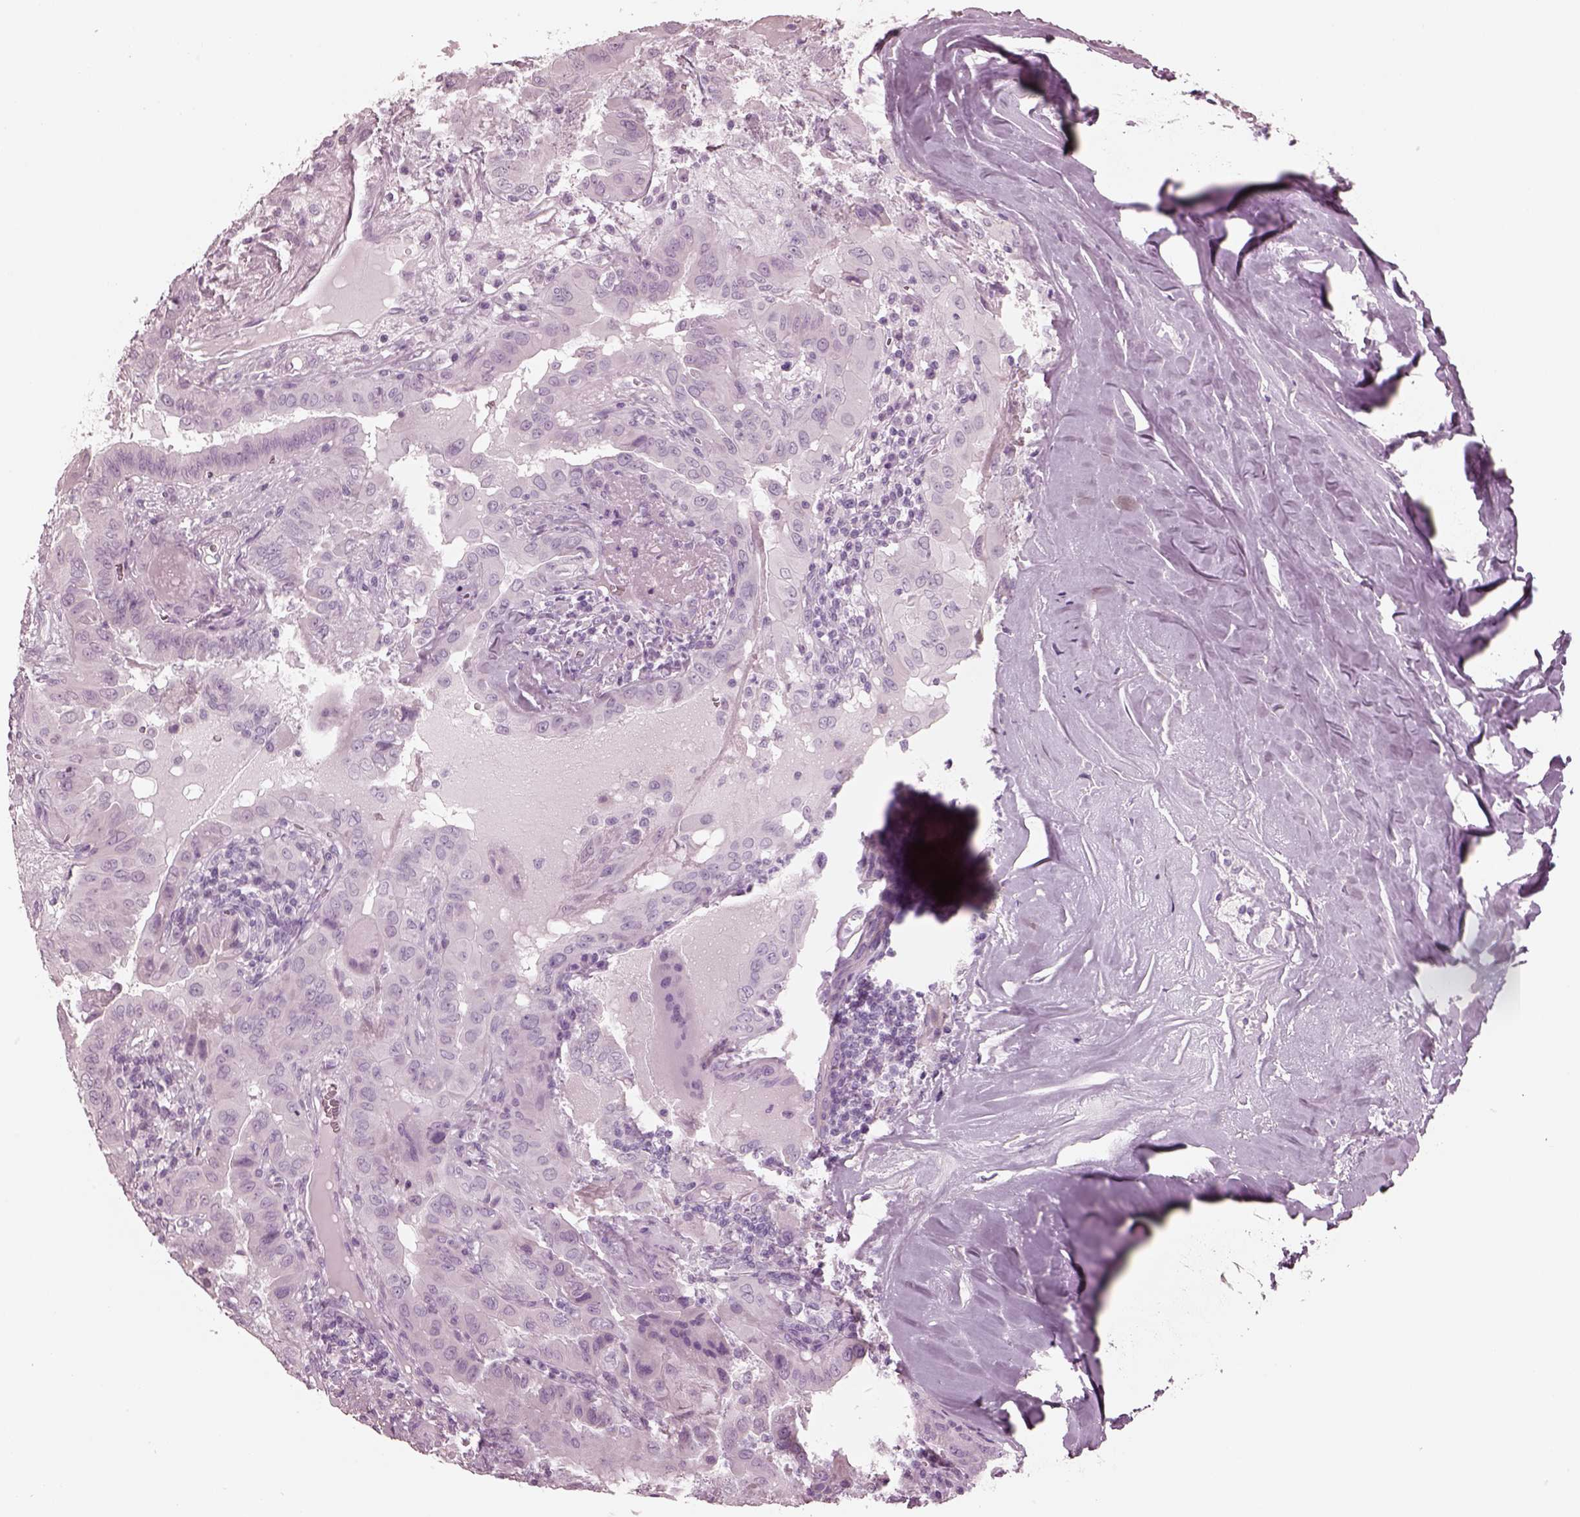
{"staining": {"intensity": "negative", "quantity": "none", "location": "none"}, "tissue": "thyroid cancer", "cell_type": "Tumor cells", "image_type": "cancer", "snomed": [{"axis": "morphology", "description": "Papillary adenocarcinoma, NOS"}, {"axis": "topography", "description": "Thyroid gland"}], "caption": "Tumor cells show no significant protein positivity in thyroid papillary adenocarcinoma.", "gene": "KRTAP24-1", "patient": {"sex": "female", "age": 37}}